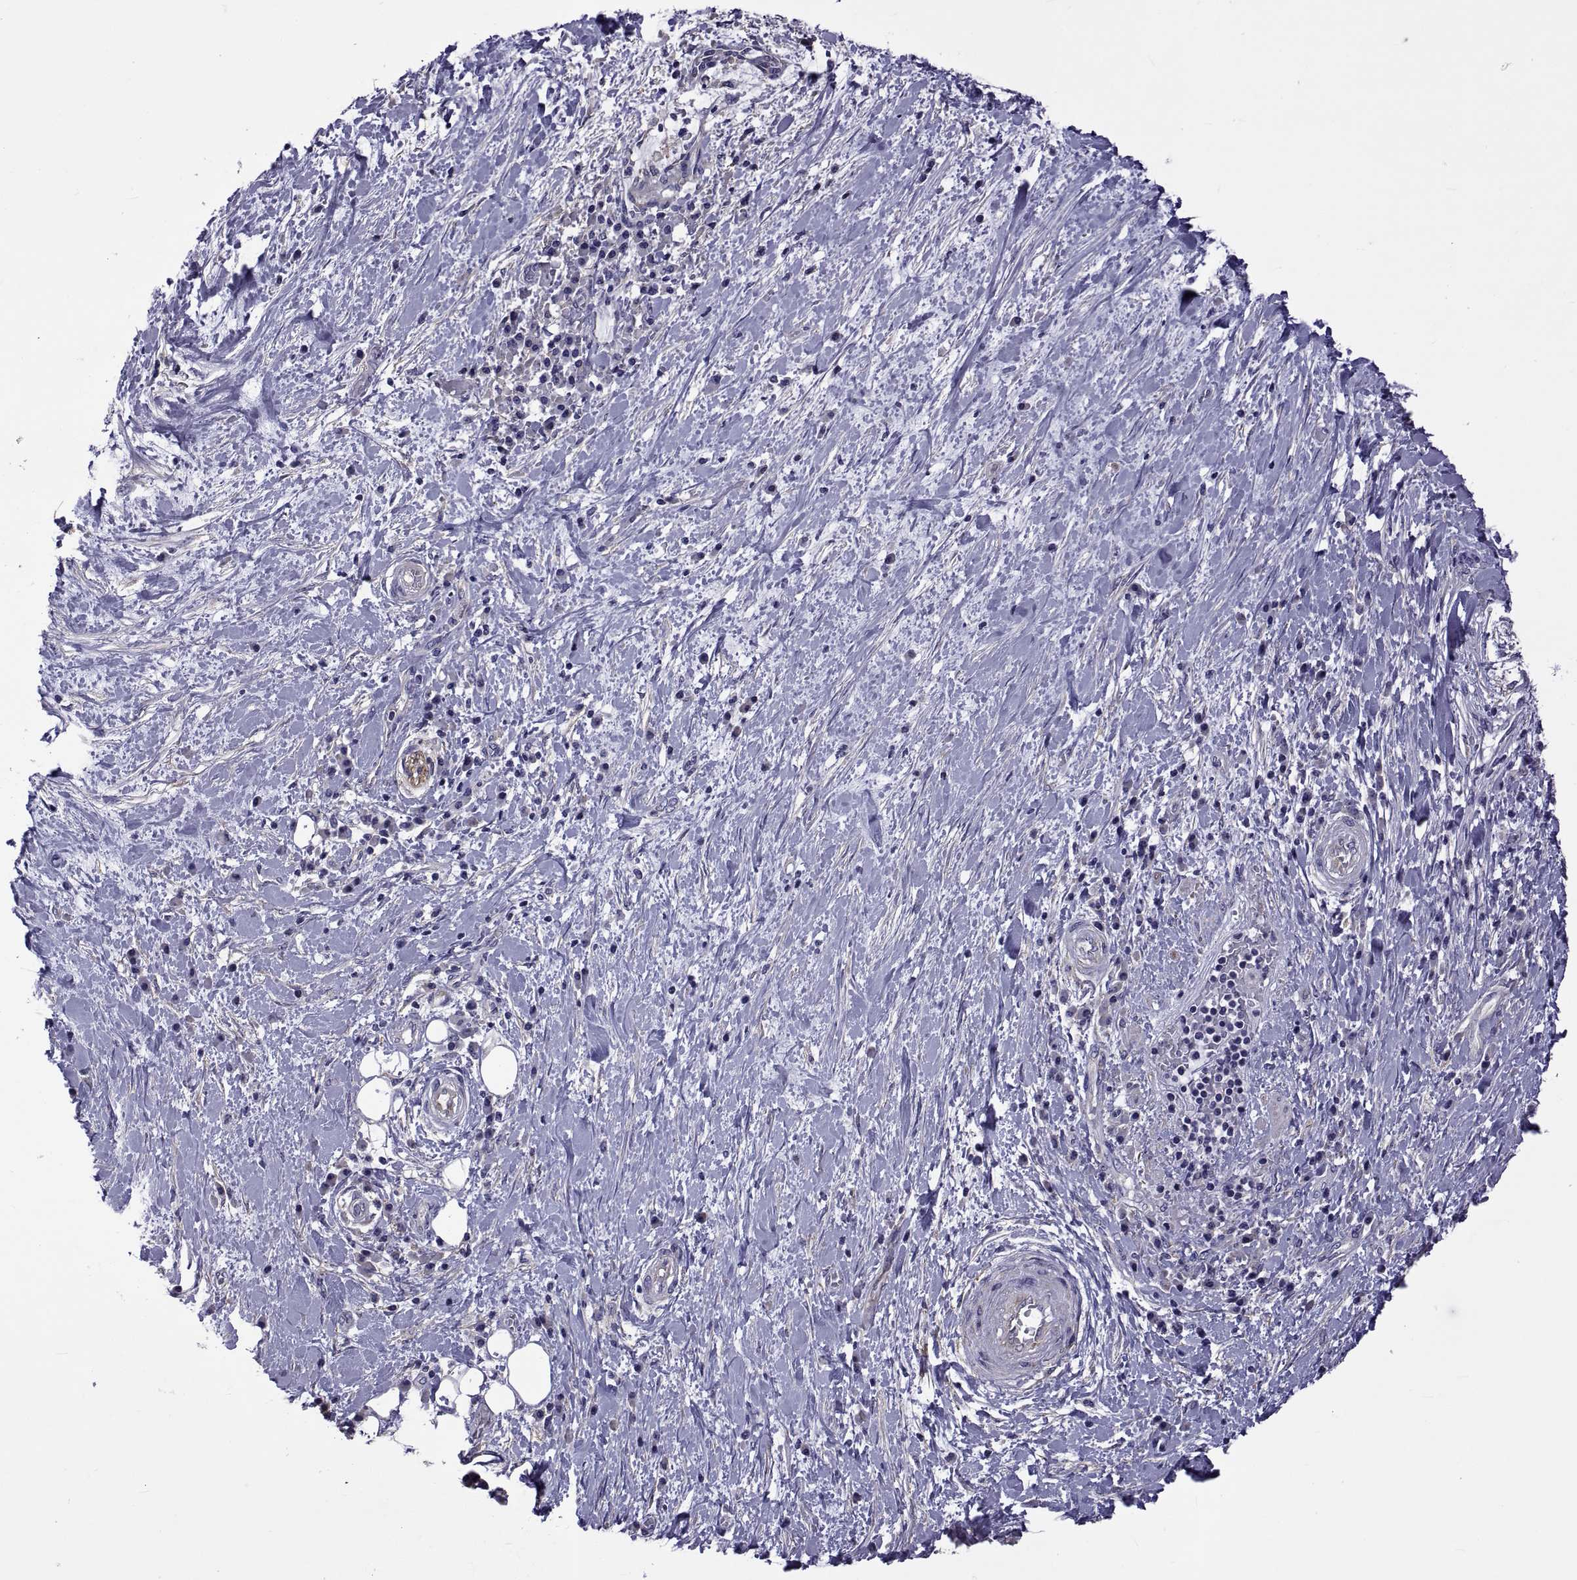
{"staining": {"intensity": "negative", "quantity": "none", "location": "none"}, "tissue": "liver cancer", "cell_type": "Tumor cells", "image_type": "cancer", "snomed": [{"axis": "morphology", "description": "Cholangiocarcinoma"}, {"axis": "topography", "description": "Liver"}], "caption": "Immunohistochemistry (IHC) of cholangiocarcinoma (liver) exhibits no expression in tumor cells.", "gene": "TMC3", "patient": {"sex": "female", "age": 73}}